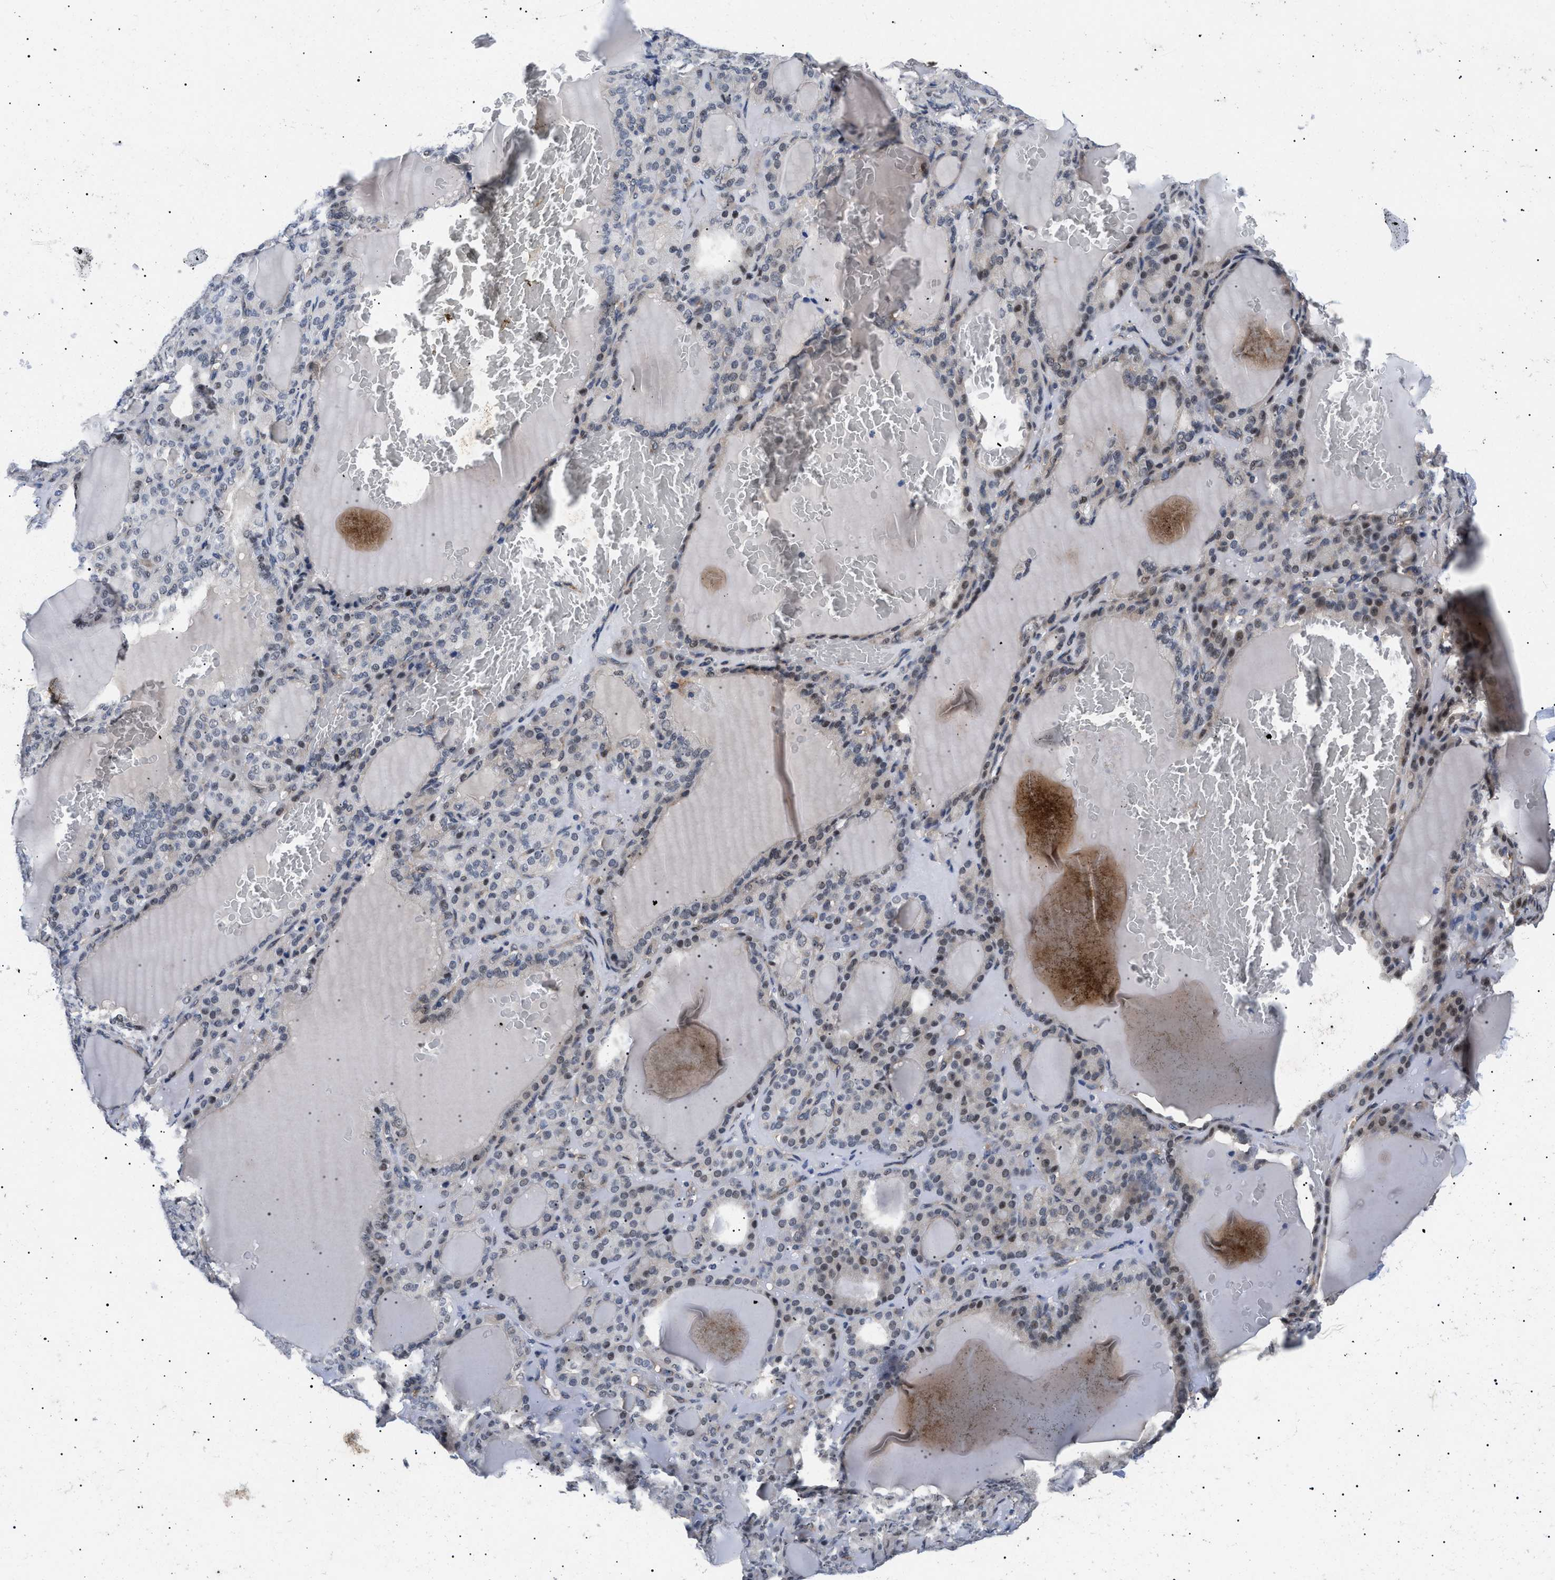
{"staining": {"intensity": "weak", "quantity": "<25%", "location": "cytoplasmic/membranous"}, "tissue": "thyroid gland", "cell_type": "Glandular cells", "image_type": "normal", "snomed": [{"axis": "morphology", "description": "Normal tissue, NOS"}, {"axis": "topography", "description": "Thyroid gland"}], "caption": "This is an immunohistochemistry micrograph of normal thyroid gland. There is no positivity in glandular cells.", "gene": "GARRE1", "patient": {"sex": "female", "age": 28}}